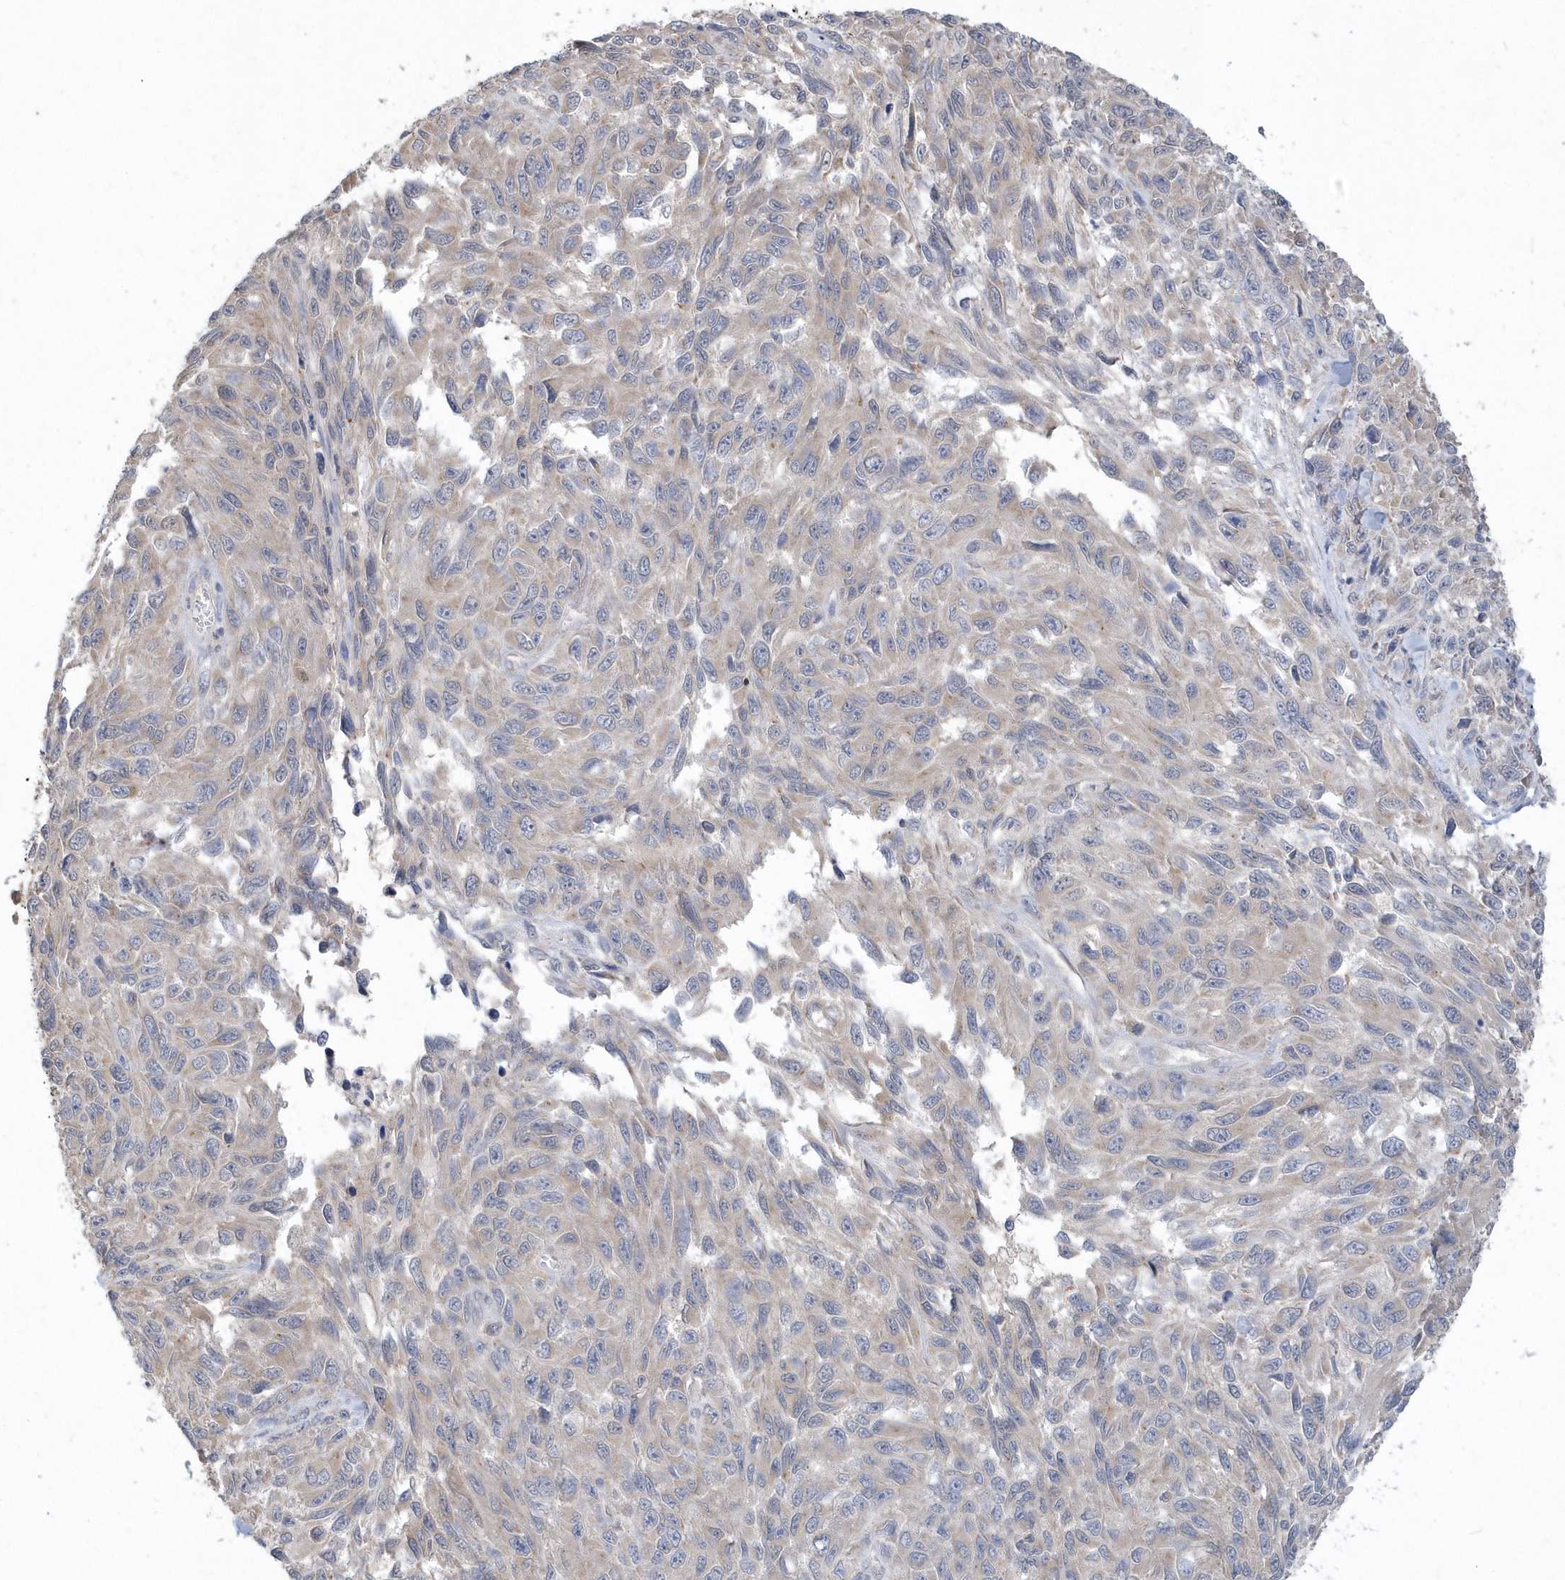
{"staining": {"intensity": "weak", "quantity": "25%-75%", "location": "cytoplasmic/membranous"}, "tissue": "melanoma", "cell_type": "Tumor cells", "image_type": "cancer", "snomed": [{"axis": "morphology", "description": "Malignant melanoma, NOS"}, {"axis": "topography", "description": "Skin"}], "caption": "A low amount of weak cytoplasmic/membranous positivity is seen in about 25%-75% of tumor cells in melanoma tissue. (DAB IHC with brightfield microscopy, high magnification).", "gene": "AKR7A2", "patient": {"sex": "female", "age": 96}}